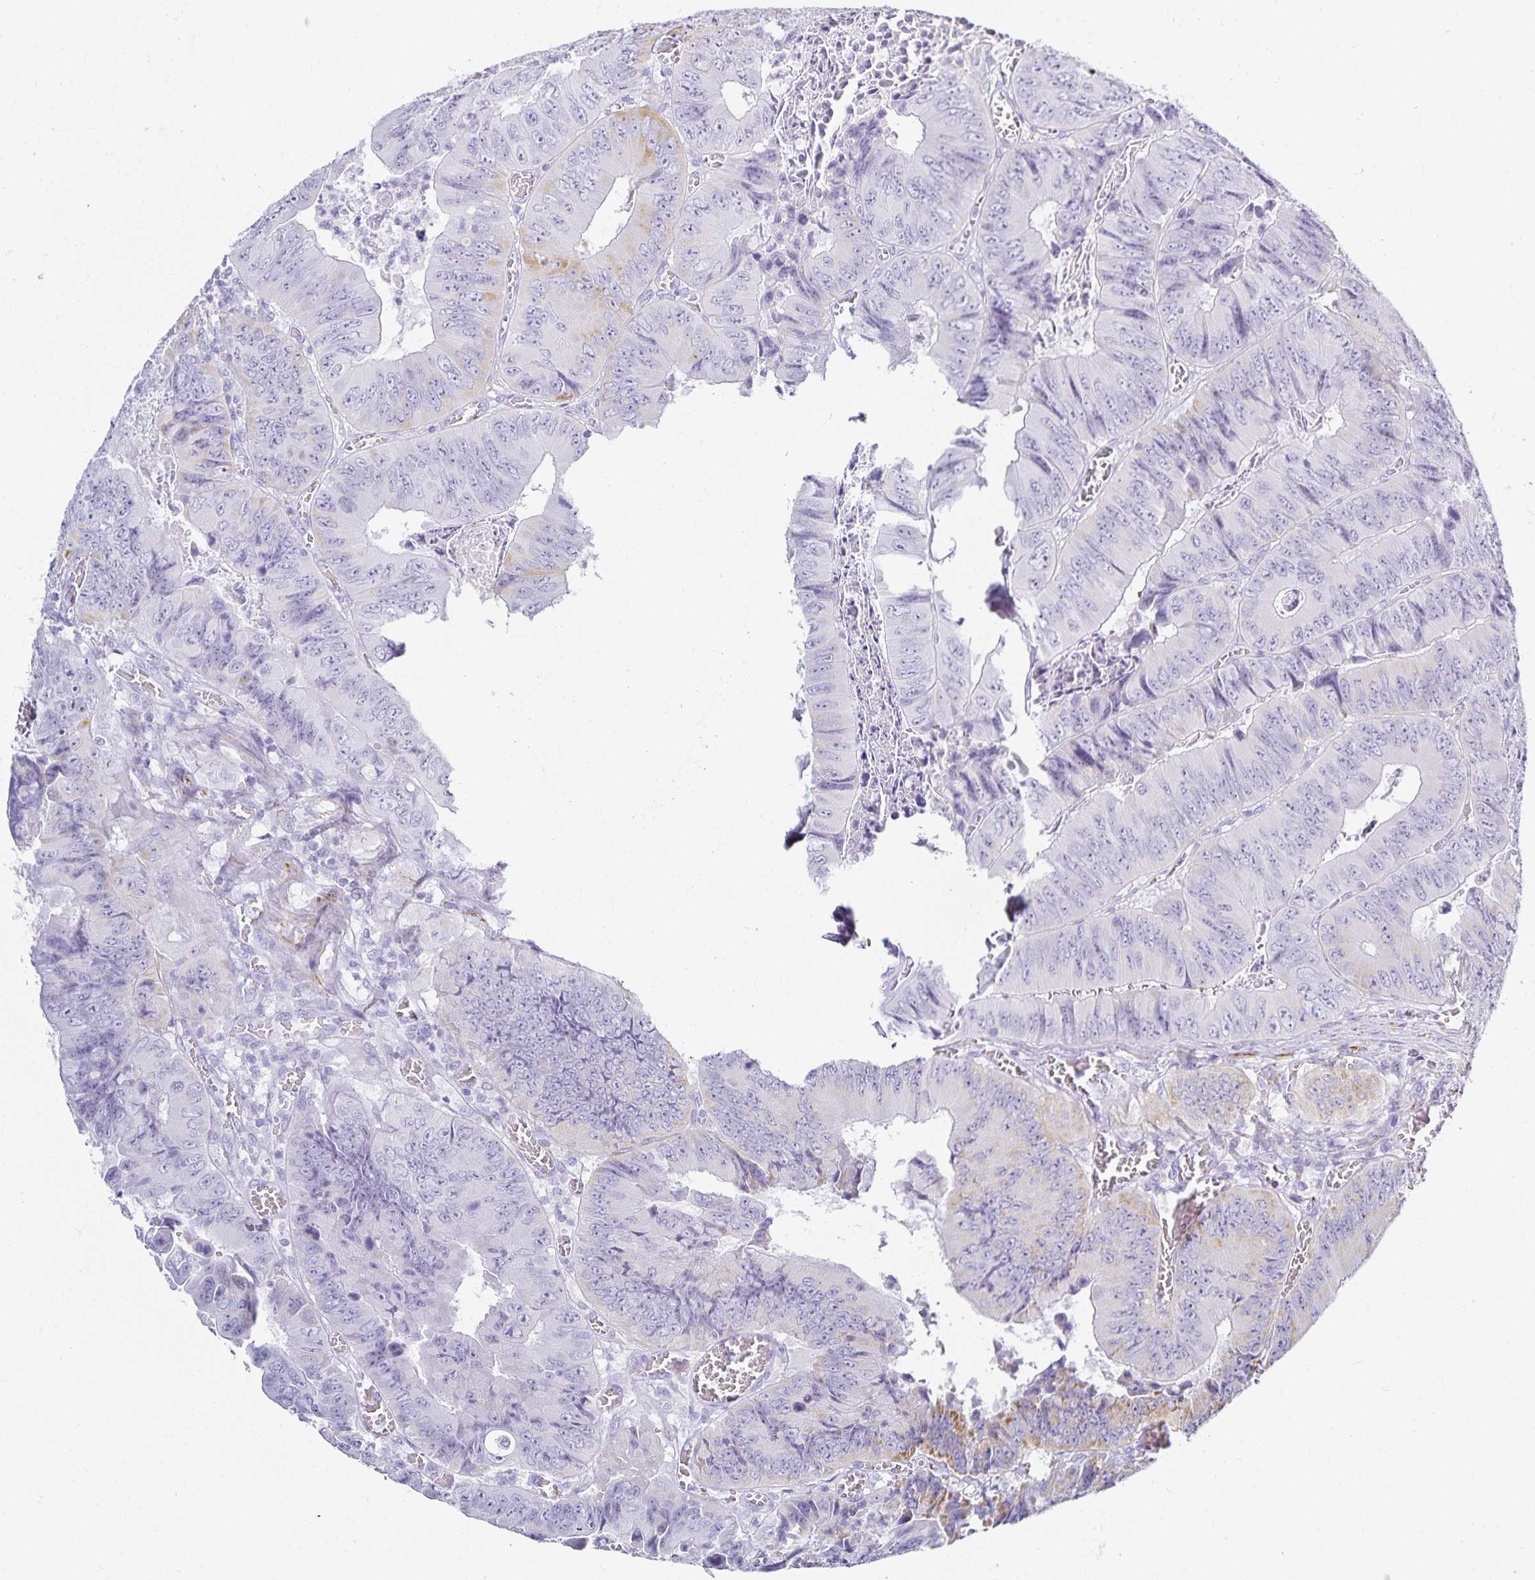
{"staining": {"intensity": "moderate", "quantity": "<25%", "location": "cytoplasmic/membranous"}, "tissue": "colorectal cancer", "cell_type": "Tumor cells", "image_type": "cancer", "snomed": [{"axis": "morphology", "description": "Adenocarcinoma, NOS"}, {"axis": "topography", "description": "Colon"}], "caption": "Immunohistochemical staining of adenocarcinoma (colorectal) reveals low levels of moderate cytoplasmic/membranous protein positivity in about <25% of tumor cells.", "gene": "GP2", "patient": {"sex": "female", "age": 84}}